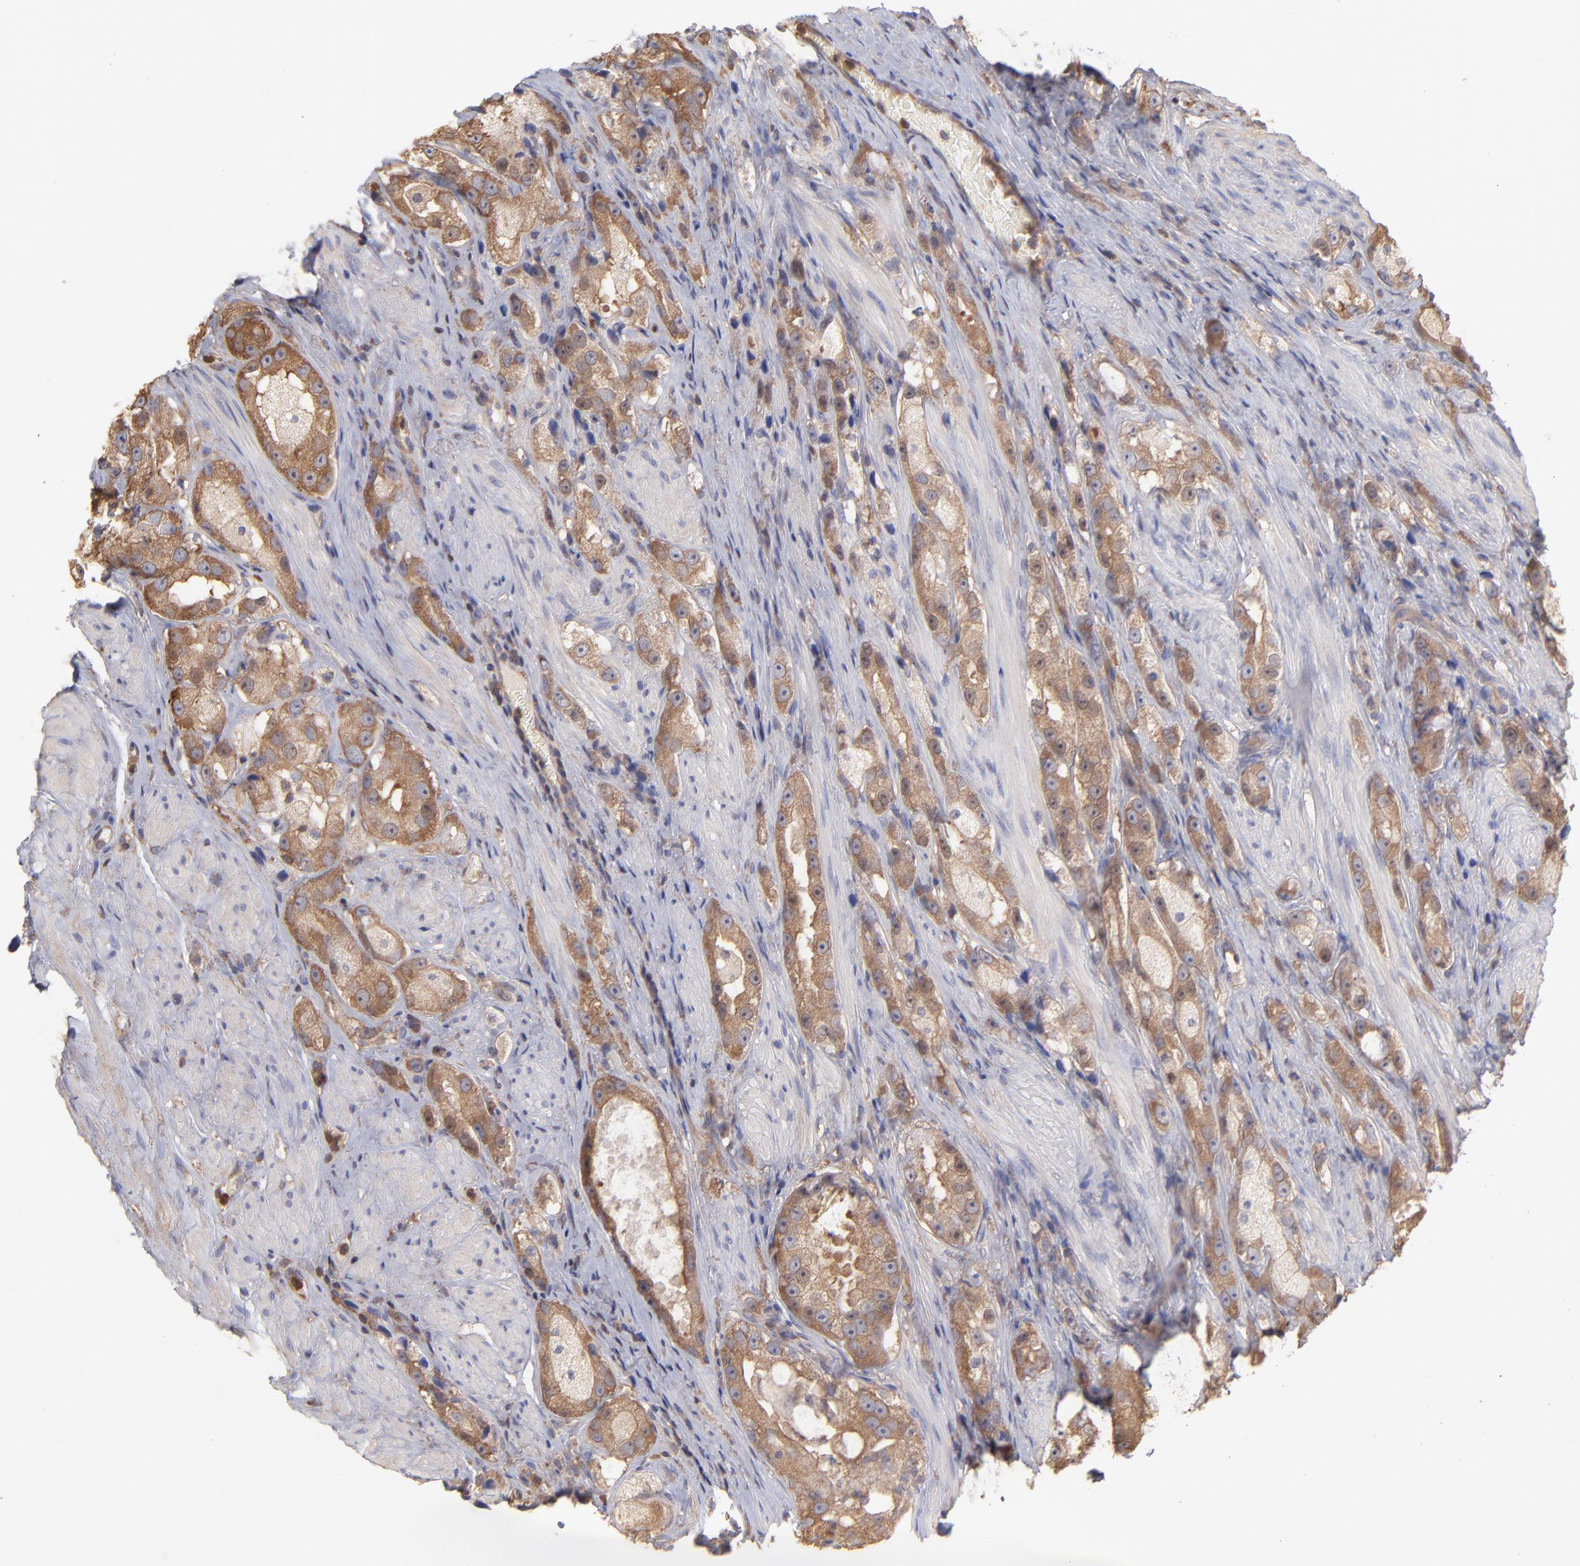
{"staining": {"intensity": "strong", "quantity": ">75%", "location": "cytoplasmic/membranous"}, "tissue": "prostate cancer", "cell_type": "Tumor cells", "image_type": "cancer", "snomed": [{"axis": "morphology", "description": "Adenocarcinoma, High grade"}, {"axis": "topography", "description": "Prostate"}], "caption": "Protein staining shows strong cytoplasmic/membranous positivity in about >75% of tumor cells in prostate cancer.", "gene": "MAP2K2", "patient": {"sex": "male", "age": 63}}